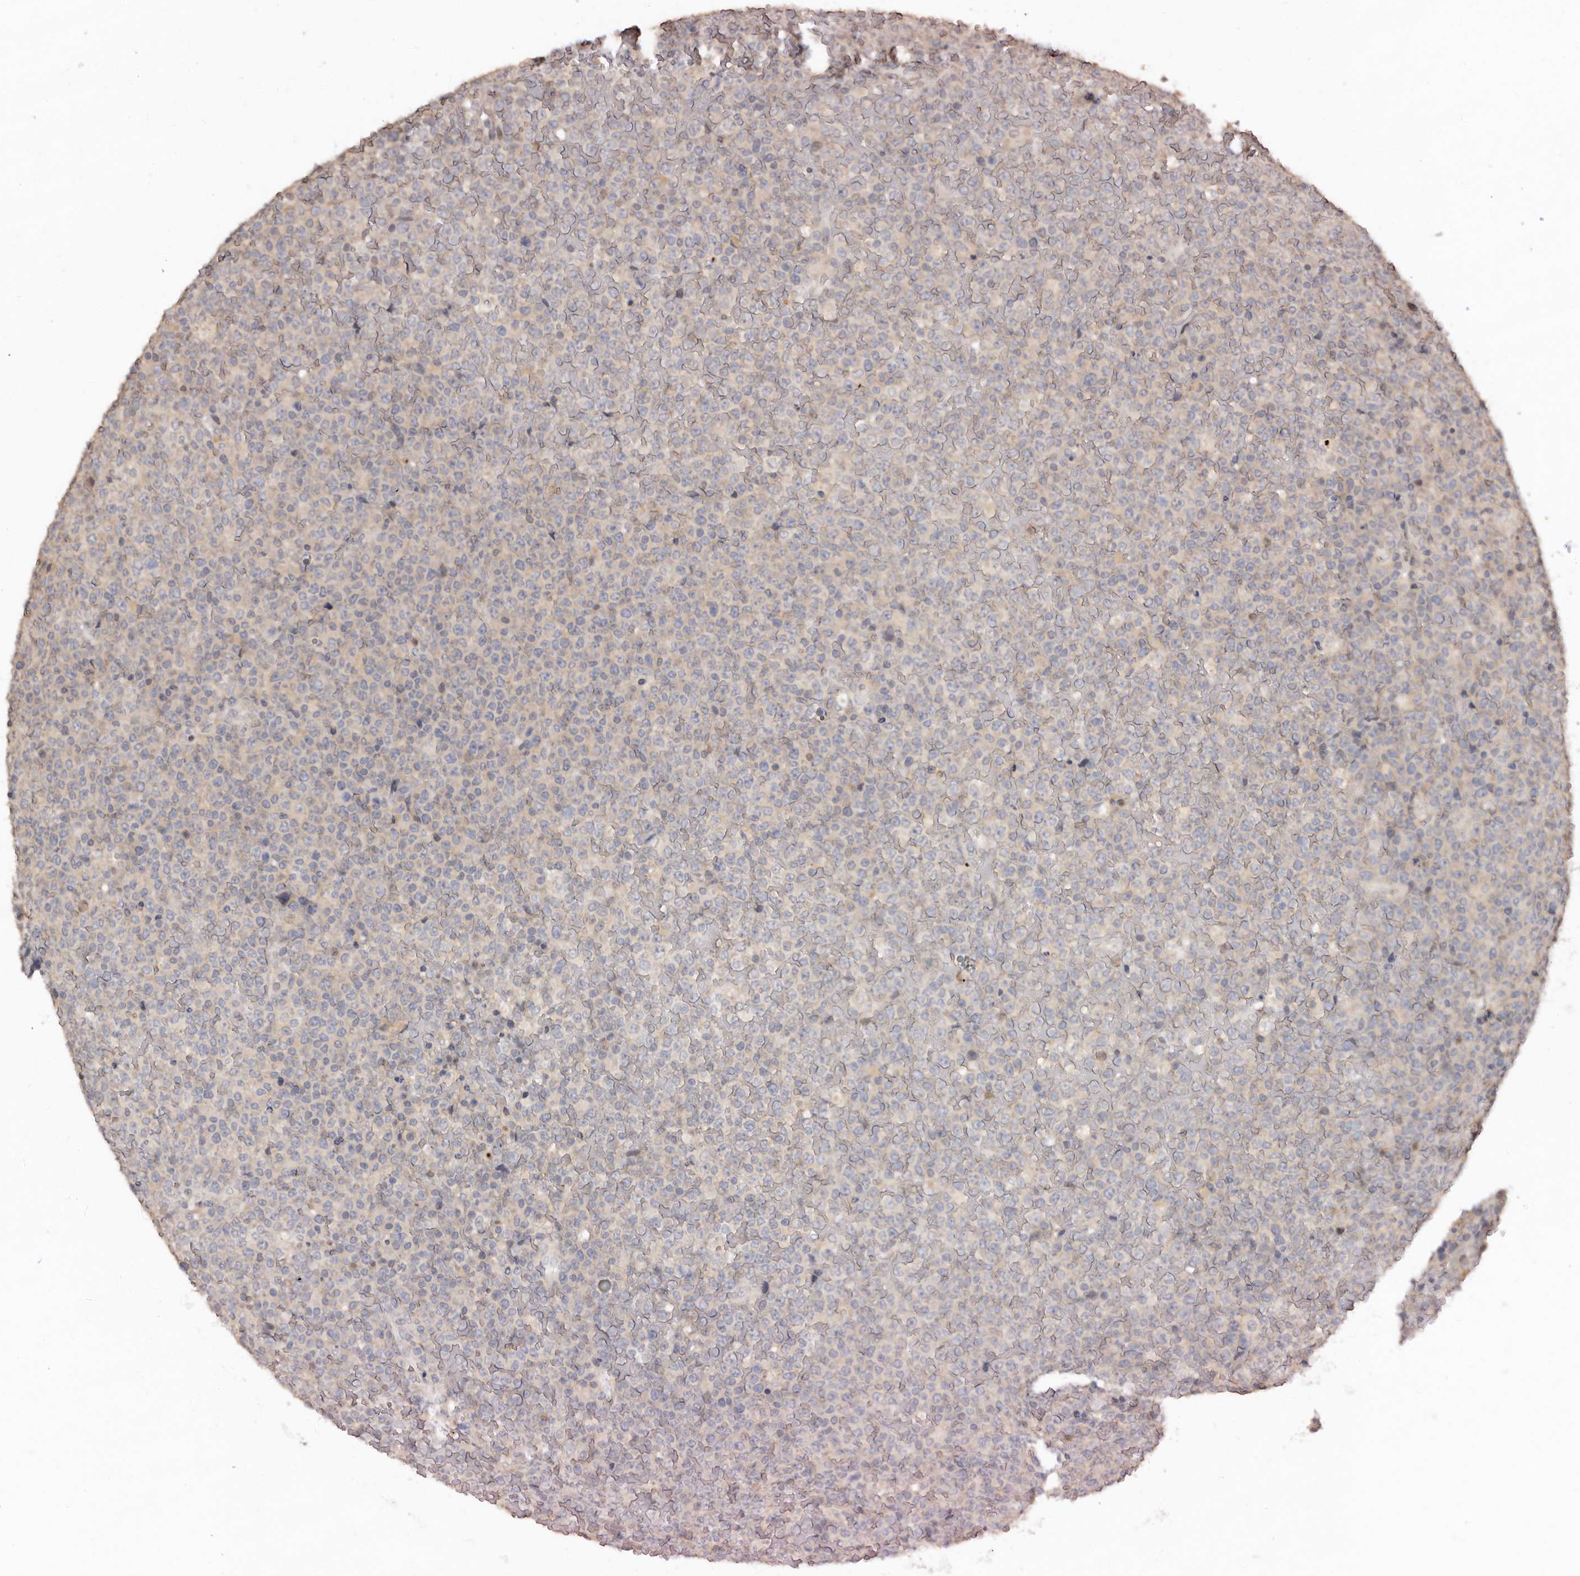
{"staining": {"intensity": "negative", "quantity": "none", "location": "none"}, "tissue": "lymphoma", "cell_type": "Tumor cells", "image_type": "cancer", "snomed": [{"axis": "morphology", "description": "Malignant lymphoma, non-Hodgkin's type, High grade"}, {"axis": "topography", "description": "Lymph node"}], "caption": "High magnification brightfield microscopy of high-grade malignant lymphoma, non-Hodgkin's type stained with DAB (3,3'-diaminobenzidine) (brown) and counterstained with hematoxylin (blue): tumor cells show no significant staining.", "gene": "SULT1E1", "patient": {"sex": "male", "age": 13}}